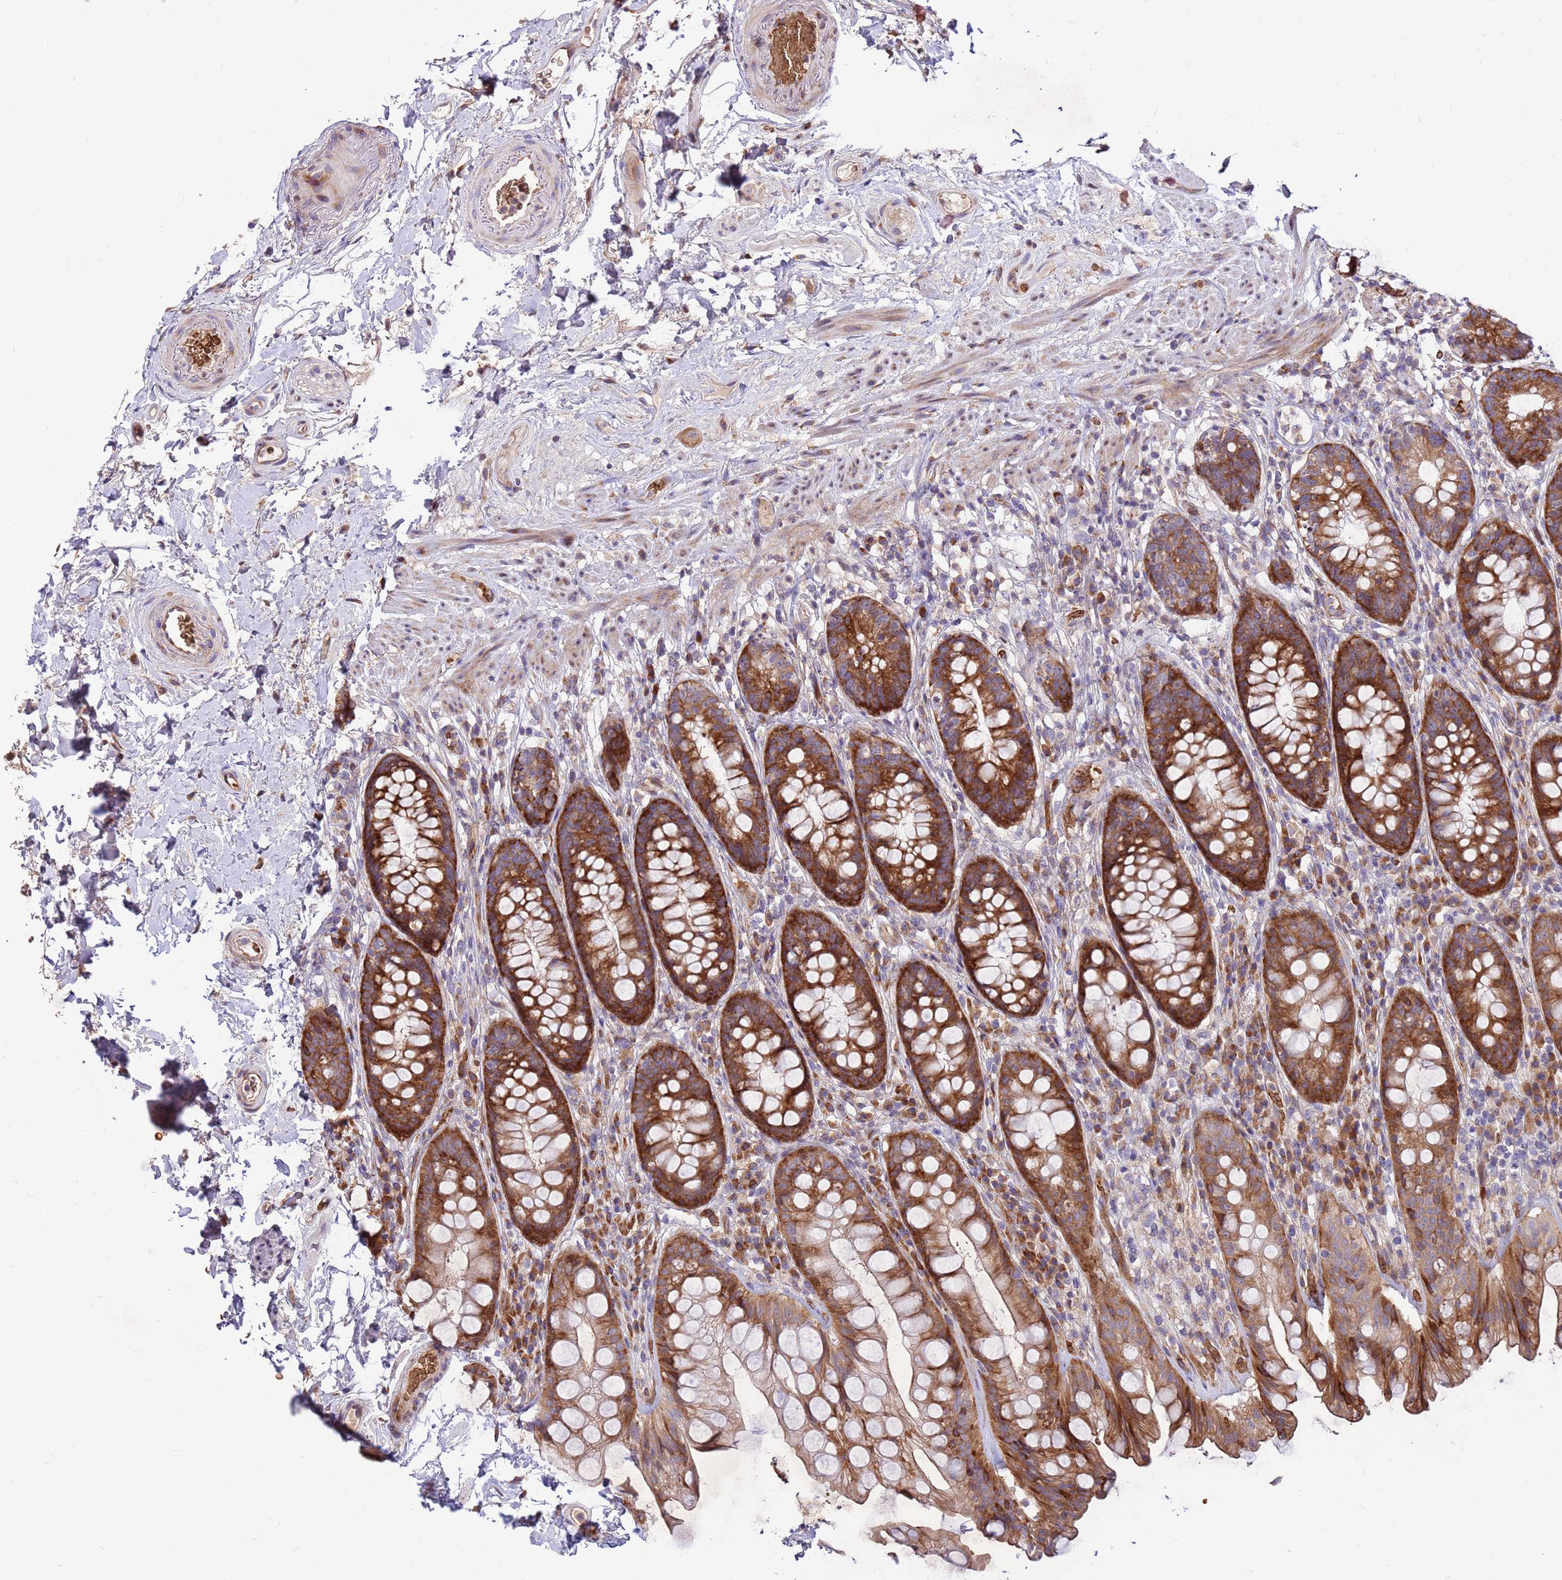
{"staining": {"intensity": "strong", "quantity": ">75%", "location": "cytoplasmic/membranous"}, "tissue": "rectum", "cell_type": "Glandular cells", "image_type": "normal", "snomed": [{"axis": "morphology", "description": "Normal tissue, NOS"}, {"axis": "topography", "description": "Rectum"}], "caption": "A high-resolution micrograph shows IHC staining of normal rectum, which reveals strong cytoplasmic/membranous staining in about >75% of glandular cells. (DAB (3,3'-diaminobenzidine) IHC, brown staining for protein, blue staining for nuclei).", "gene": "ZNF669", "patient": {"sex": "male", "age": 74}}